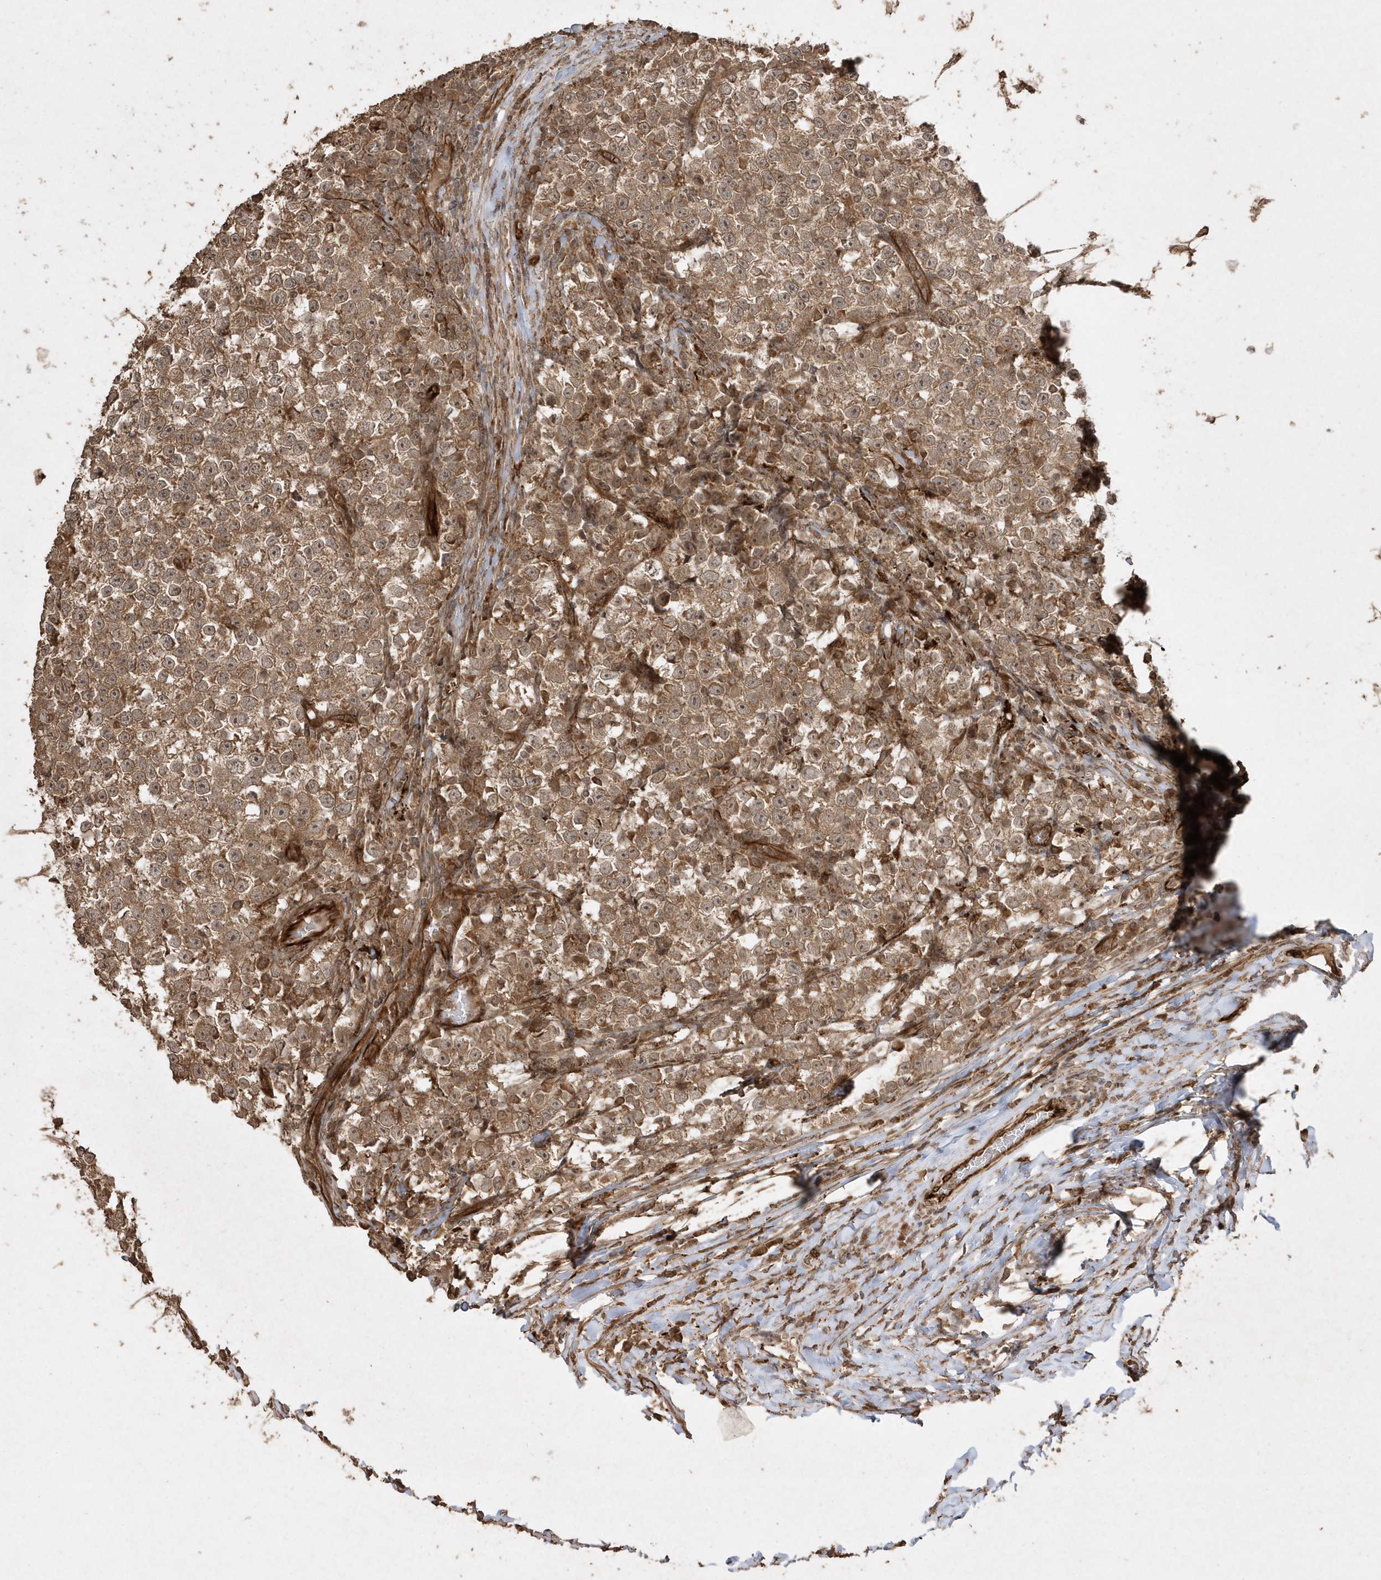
{"staining": {"intensity": "moderate", "quantity": ">75%", "location": "cytoplasmic/membranous"}, "tissue": "testis cancer", "cell_type": "Tumor cells", "image_type": "cancer", "snomed": [{"axis": "morphology", "description": "Normal tissue, NOS"}, {"axis": "morphology", "description": "Seminoma, NOS"}, {"axis": "topography", "description": "Testis"}], "caption": "There is medium levels of moderate cytoplasmic/membranous expression in tumor cells of seminoma (testis), as demonstrated by immunohistochemical staining (brown color).", "gene": "AVPI1", "patient": {"sex": "male", "age": 43}}